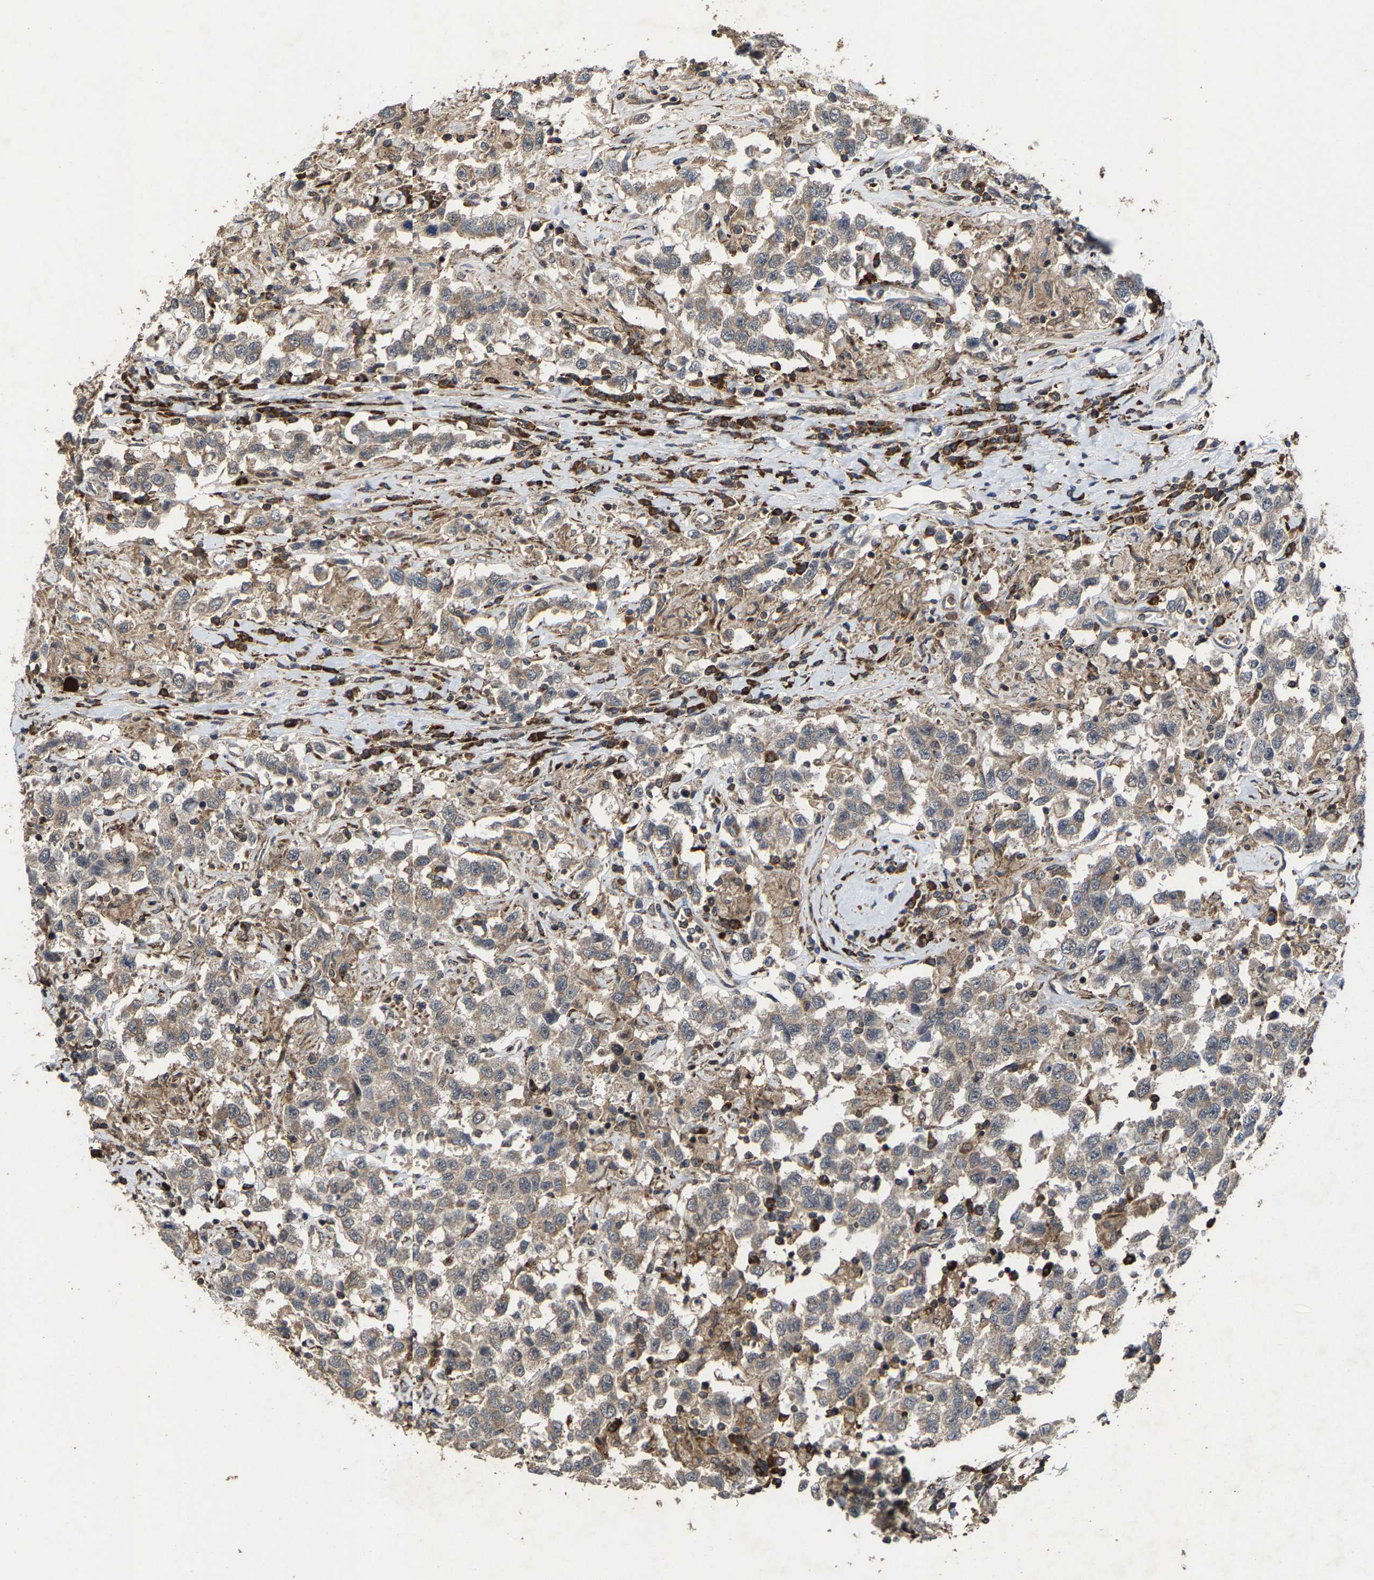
{"staining": {"intensity": "weak", "quantity": ">75%", "location": "cytoplasmic/membranous"}, "tissue": "testis cancer", "cell_type": "Tumor cells", "image_type": "cancer", "snomed": [{"axis": "morphology", "description": "Seminoma, NOS"}, {"axis": "topography", "description": "Testis"}], "caption": "Approximately >75% of tumor cells in seminoma (testis) exhibit weak cytoplasmic/membranous protein expression as visualized by brown immunohistochemical staining.", "gene": "FGD3", "patient": {"sex": "male", "age": 41}}